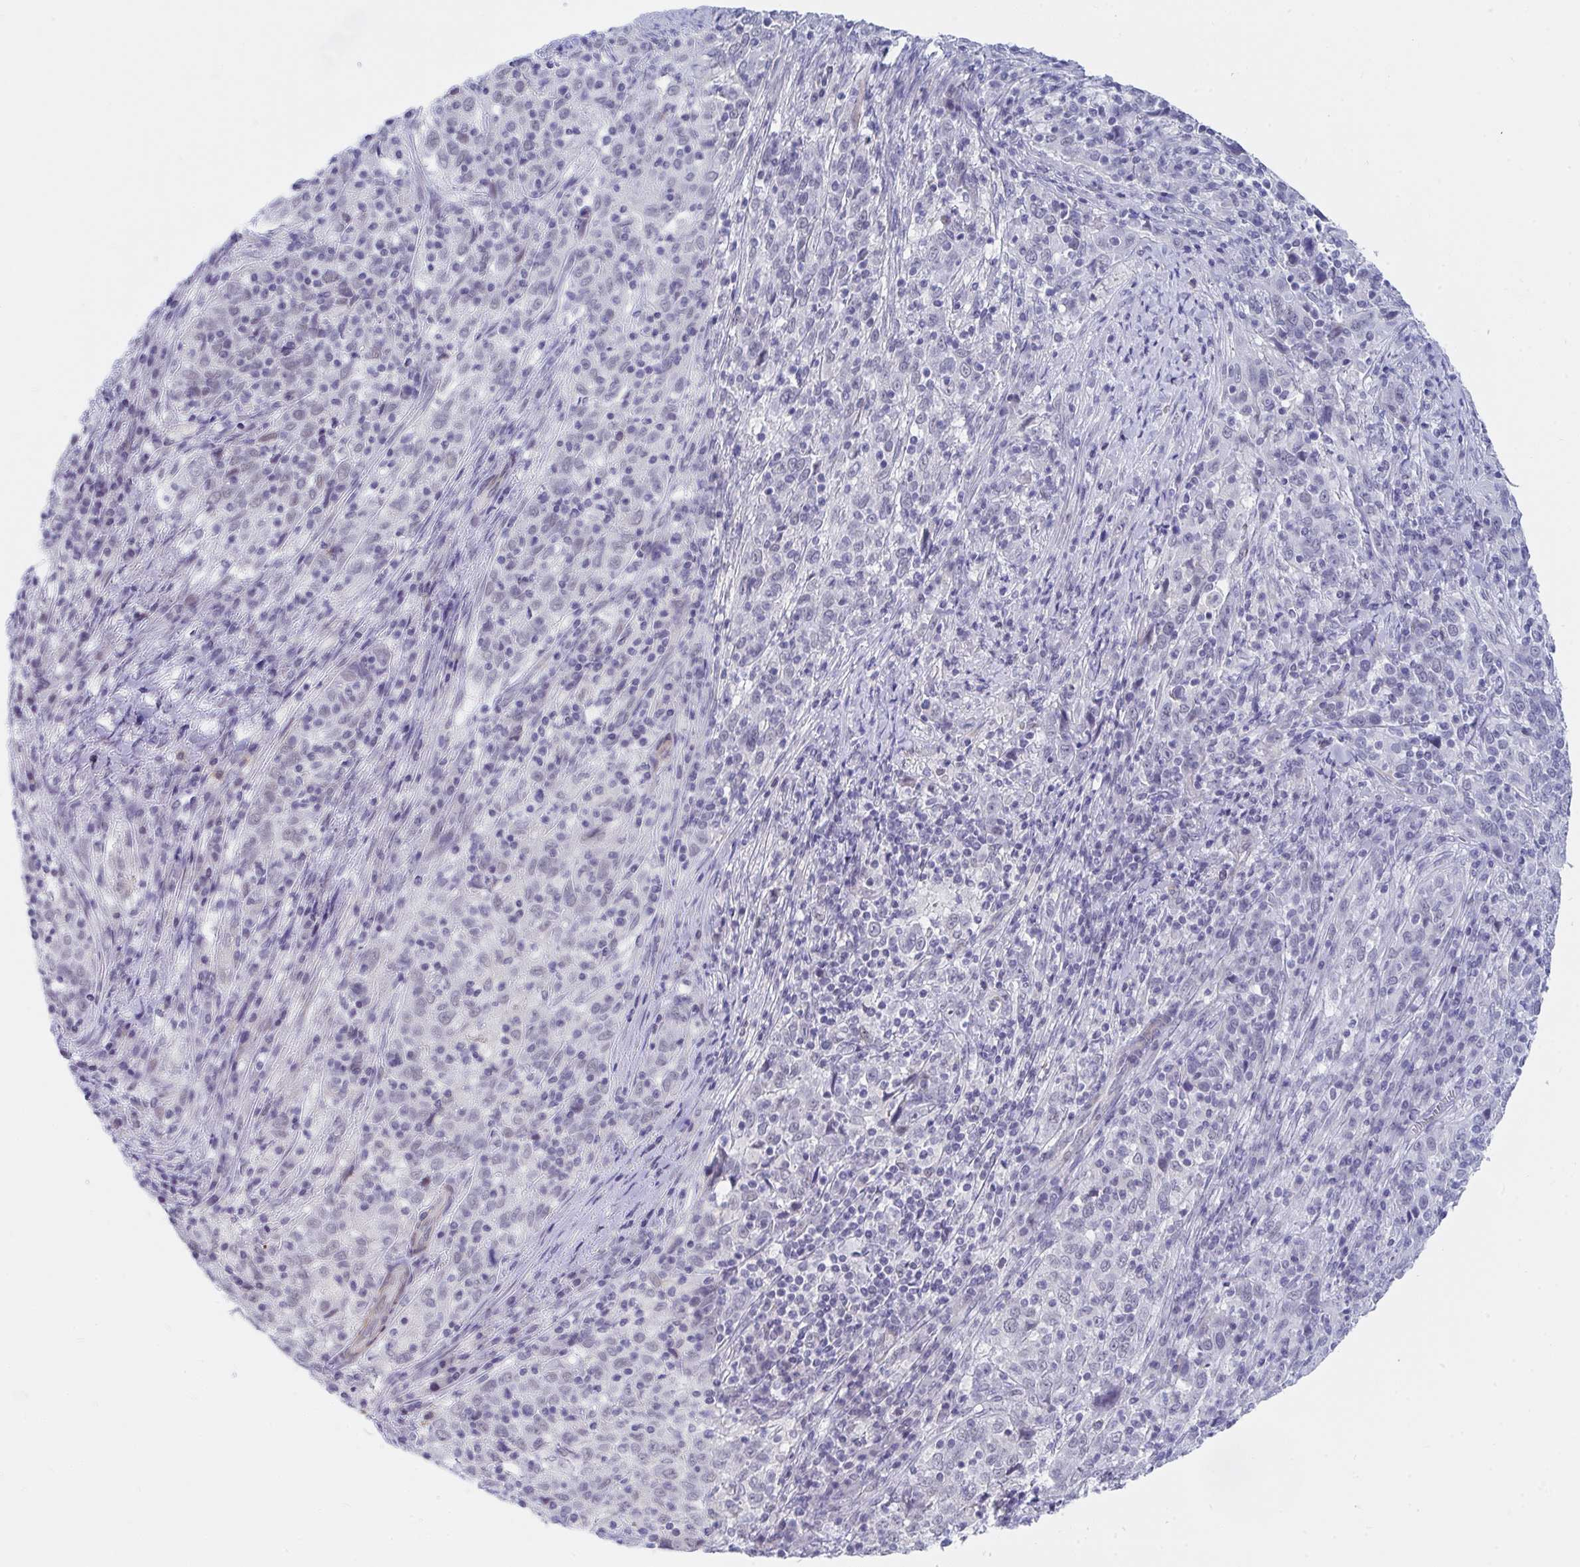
{"staining": {"intensity": "negative", "quantity": "none", "location": "none"}, "tissue": "cervical cancer", "cell_type": "Tumor cells", "image_type": "cancer", "snomed": [{"axis": "morphology", "description": "Squamous cell carcinoma, NOS"}, {"axis": "topography", "description": "Cervix"}], "caption": "A photomicrograph of squamous cell carcinoma (cervical) stained for a protein exhibits no brown staining in tumor cells.", "gene": "DAOA", "patient": {"sex": "female", "age": 46}}